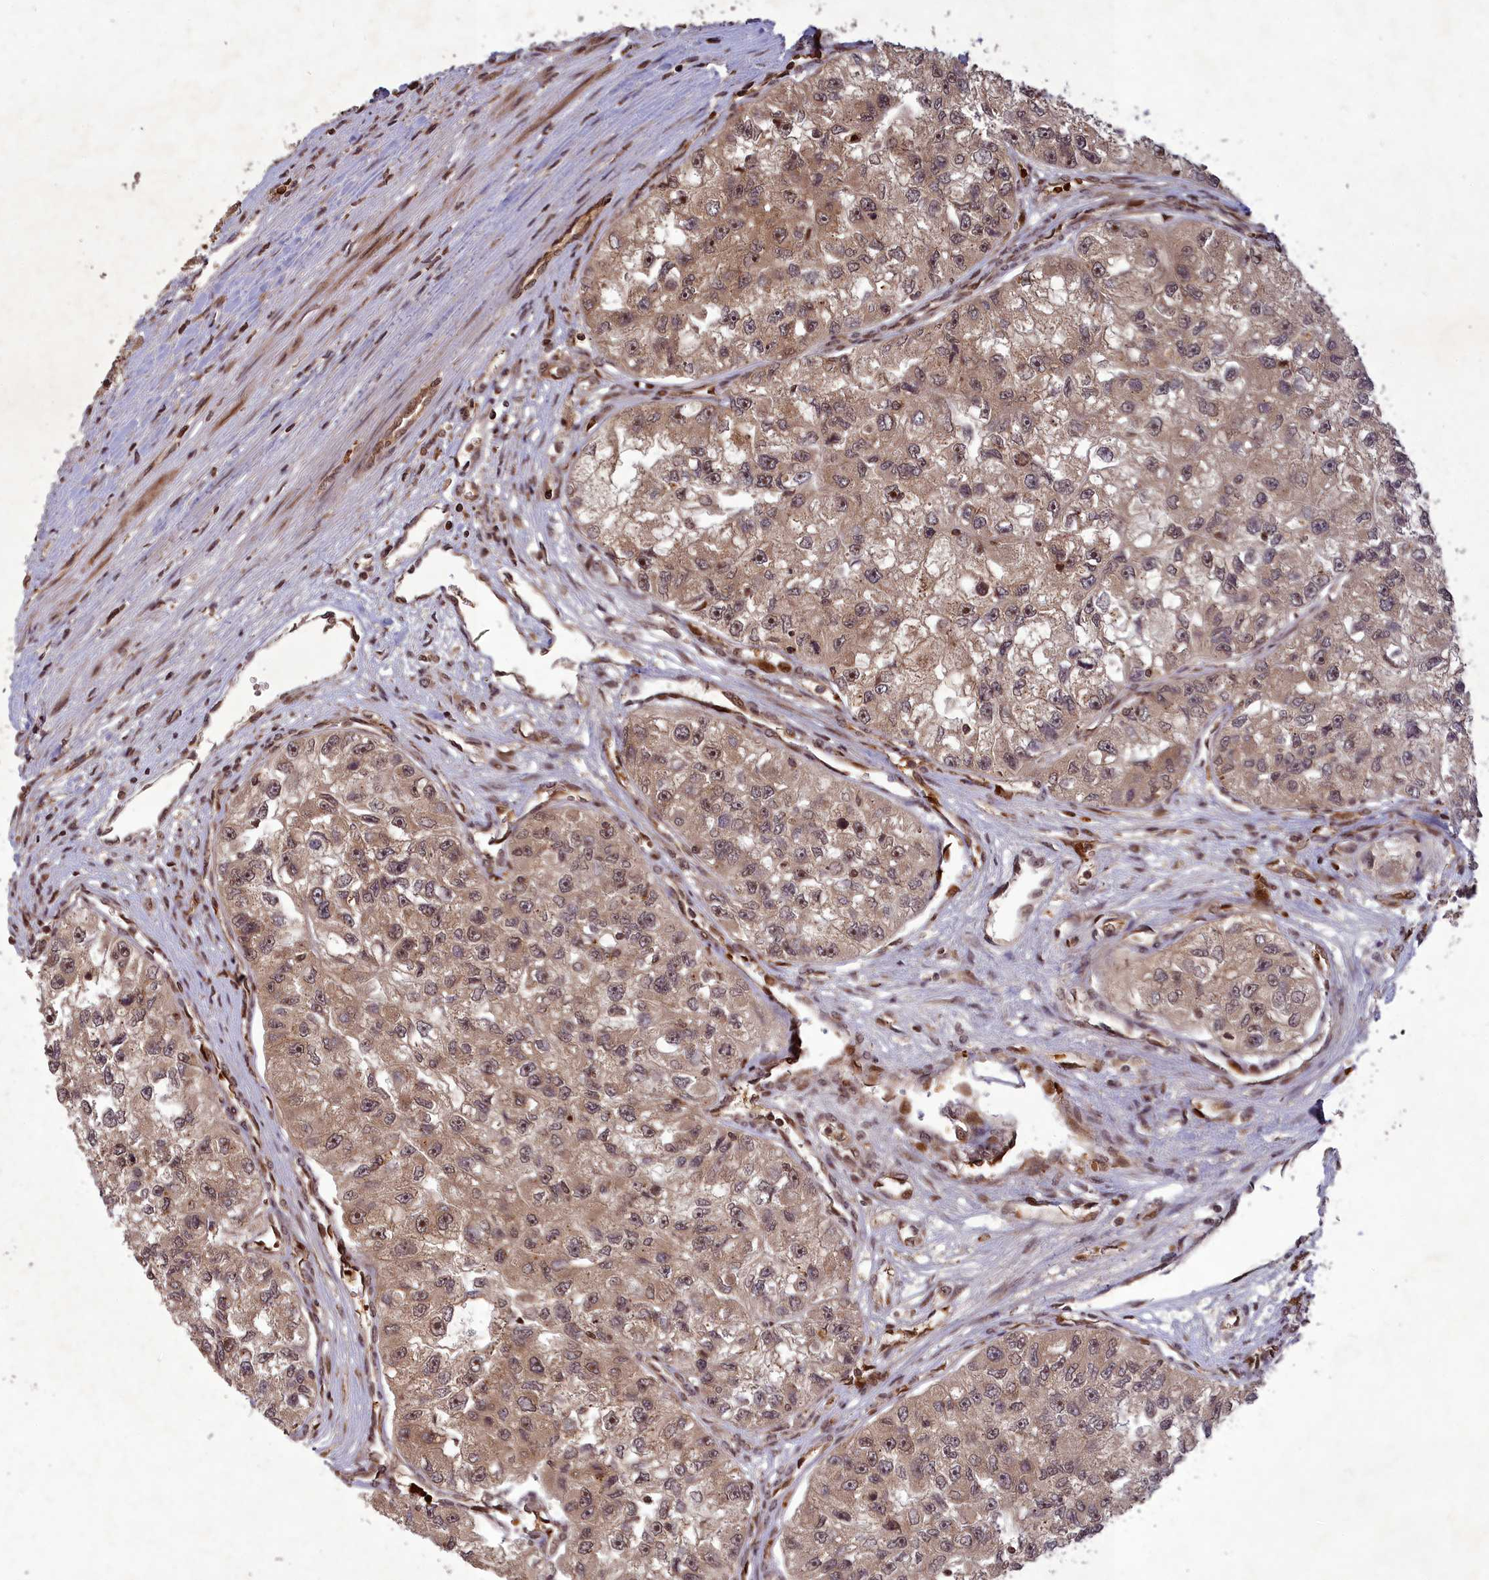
{"staining": {"intensity": "moderate", "quantity": ">75%", "location": "cytoplasmic/membranous,nuclear"}, "tissue": "renal cancer", "cell_type": "Tumor cells", "image_type": "cancer", "snomed": [{"axis": "morphology", "description": "Adenocarcinoma, NOS"}, {"axis": "topography", "description": "Kidney"}], "caption": "A brown stain shows moderate cytoplasmic/membranous and nuclear staining of a protein in renal cancer tumor cells.", "gene": "SRMS", "patient": {"sex": "male", "age": 63}}